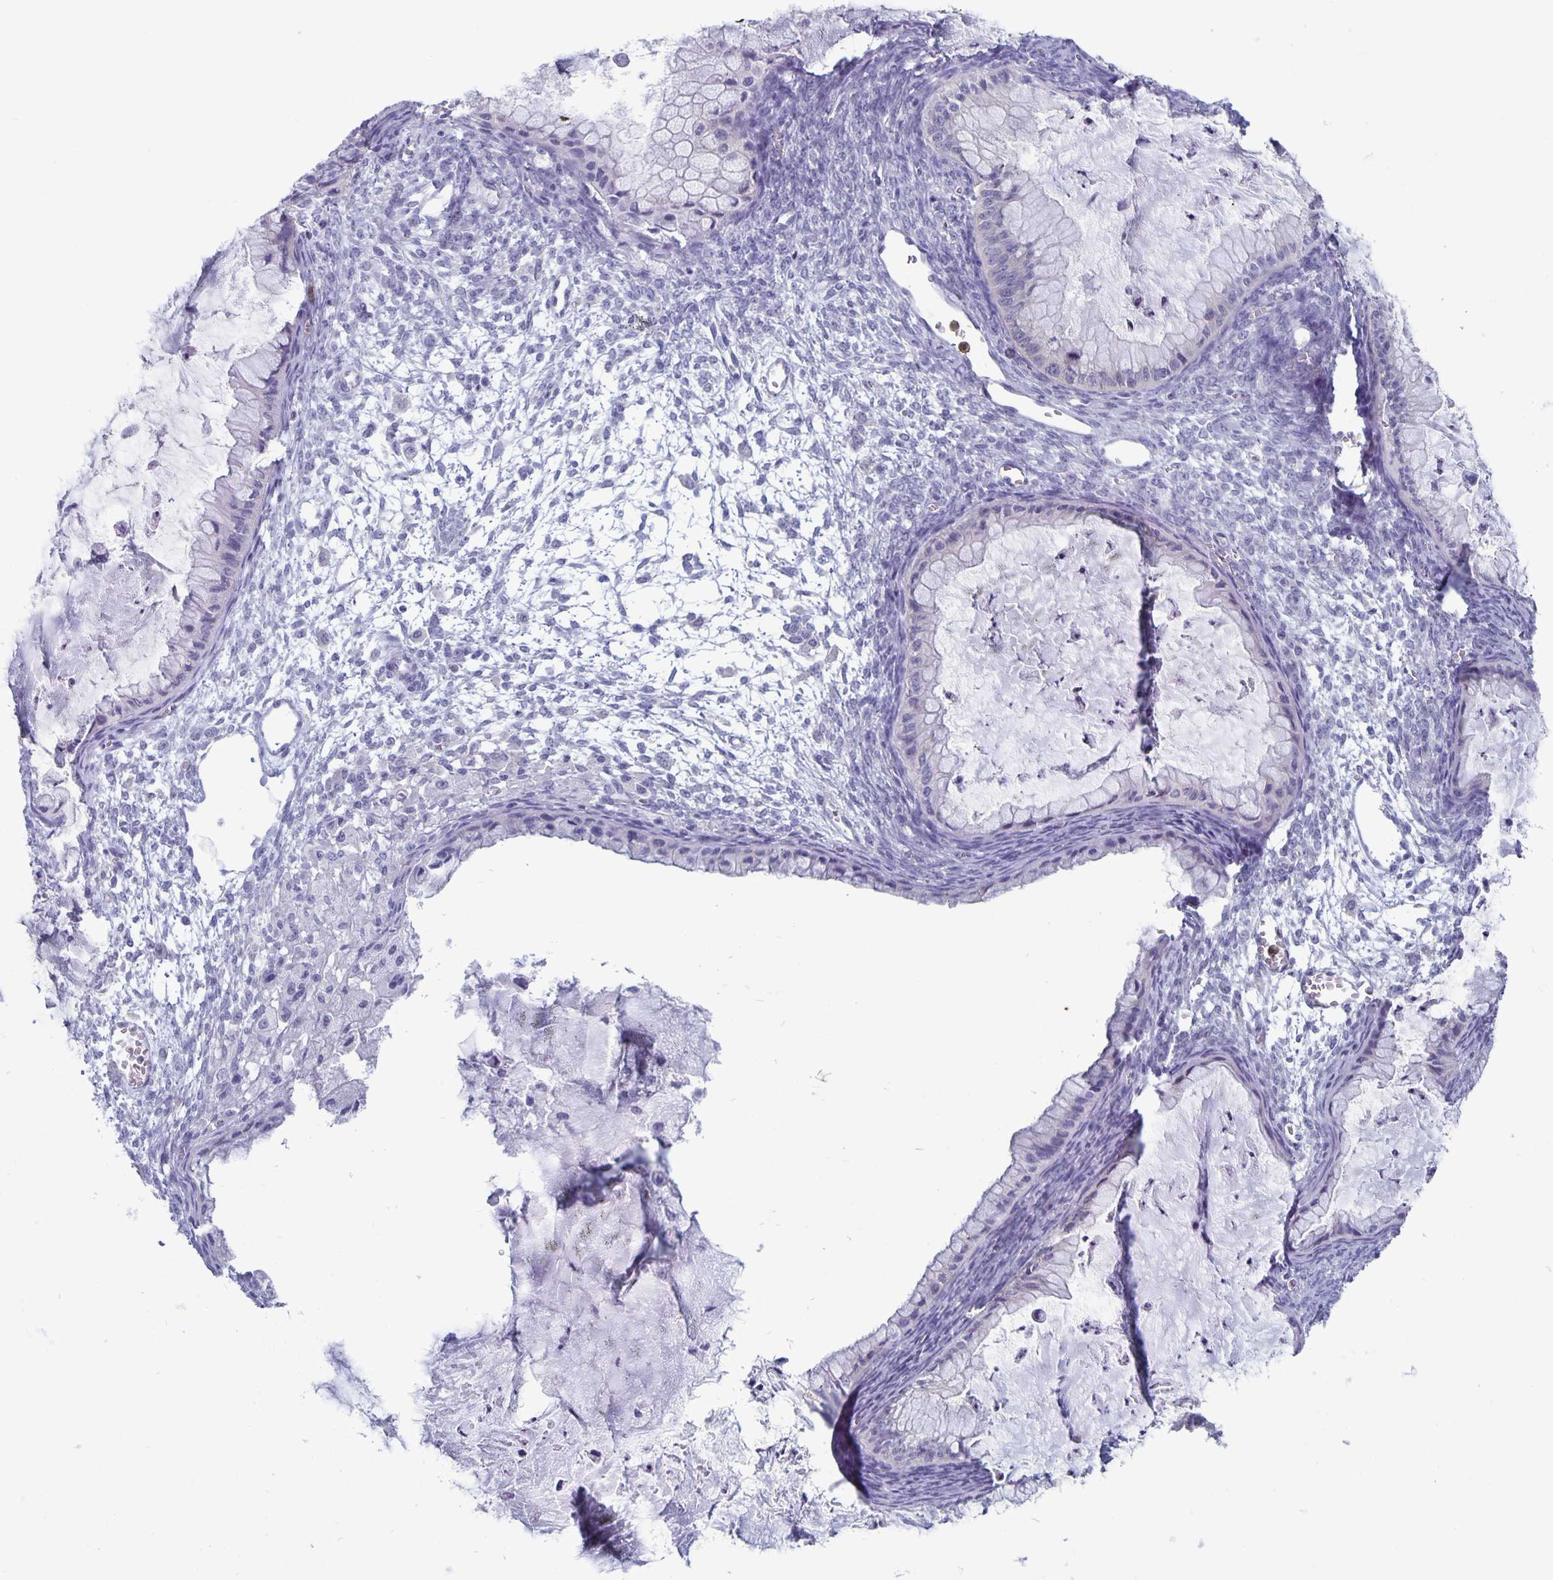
{"staining": {"intensity": "negative", "quantity": "none", "location": "none"}, "tissue": "ovarian cancer", "cell_type": "Tumor cells", "image_type": "cancer", "snomed": [{"axis": "morphology", "description": "Cystadenocarcinoma, mucinous, NOS"}, {"axis": "topography", "description": "Ovary"}], "caption": "Ovarian cancer was stained to show a protein in brown. There is no significant staining in tumor cells.", "gene": "PLCB3", "patient": {"sex": "female", "age": 72}}